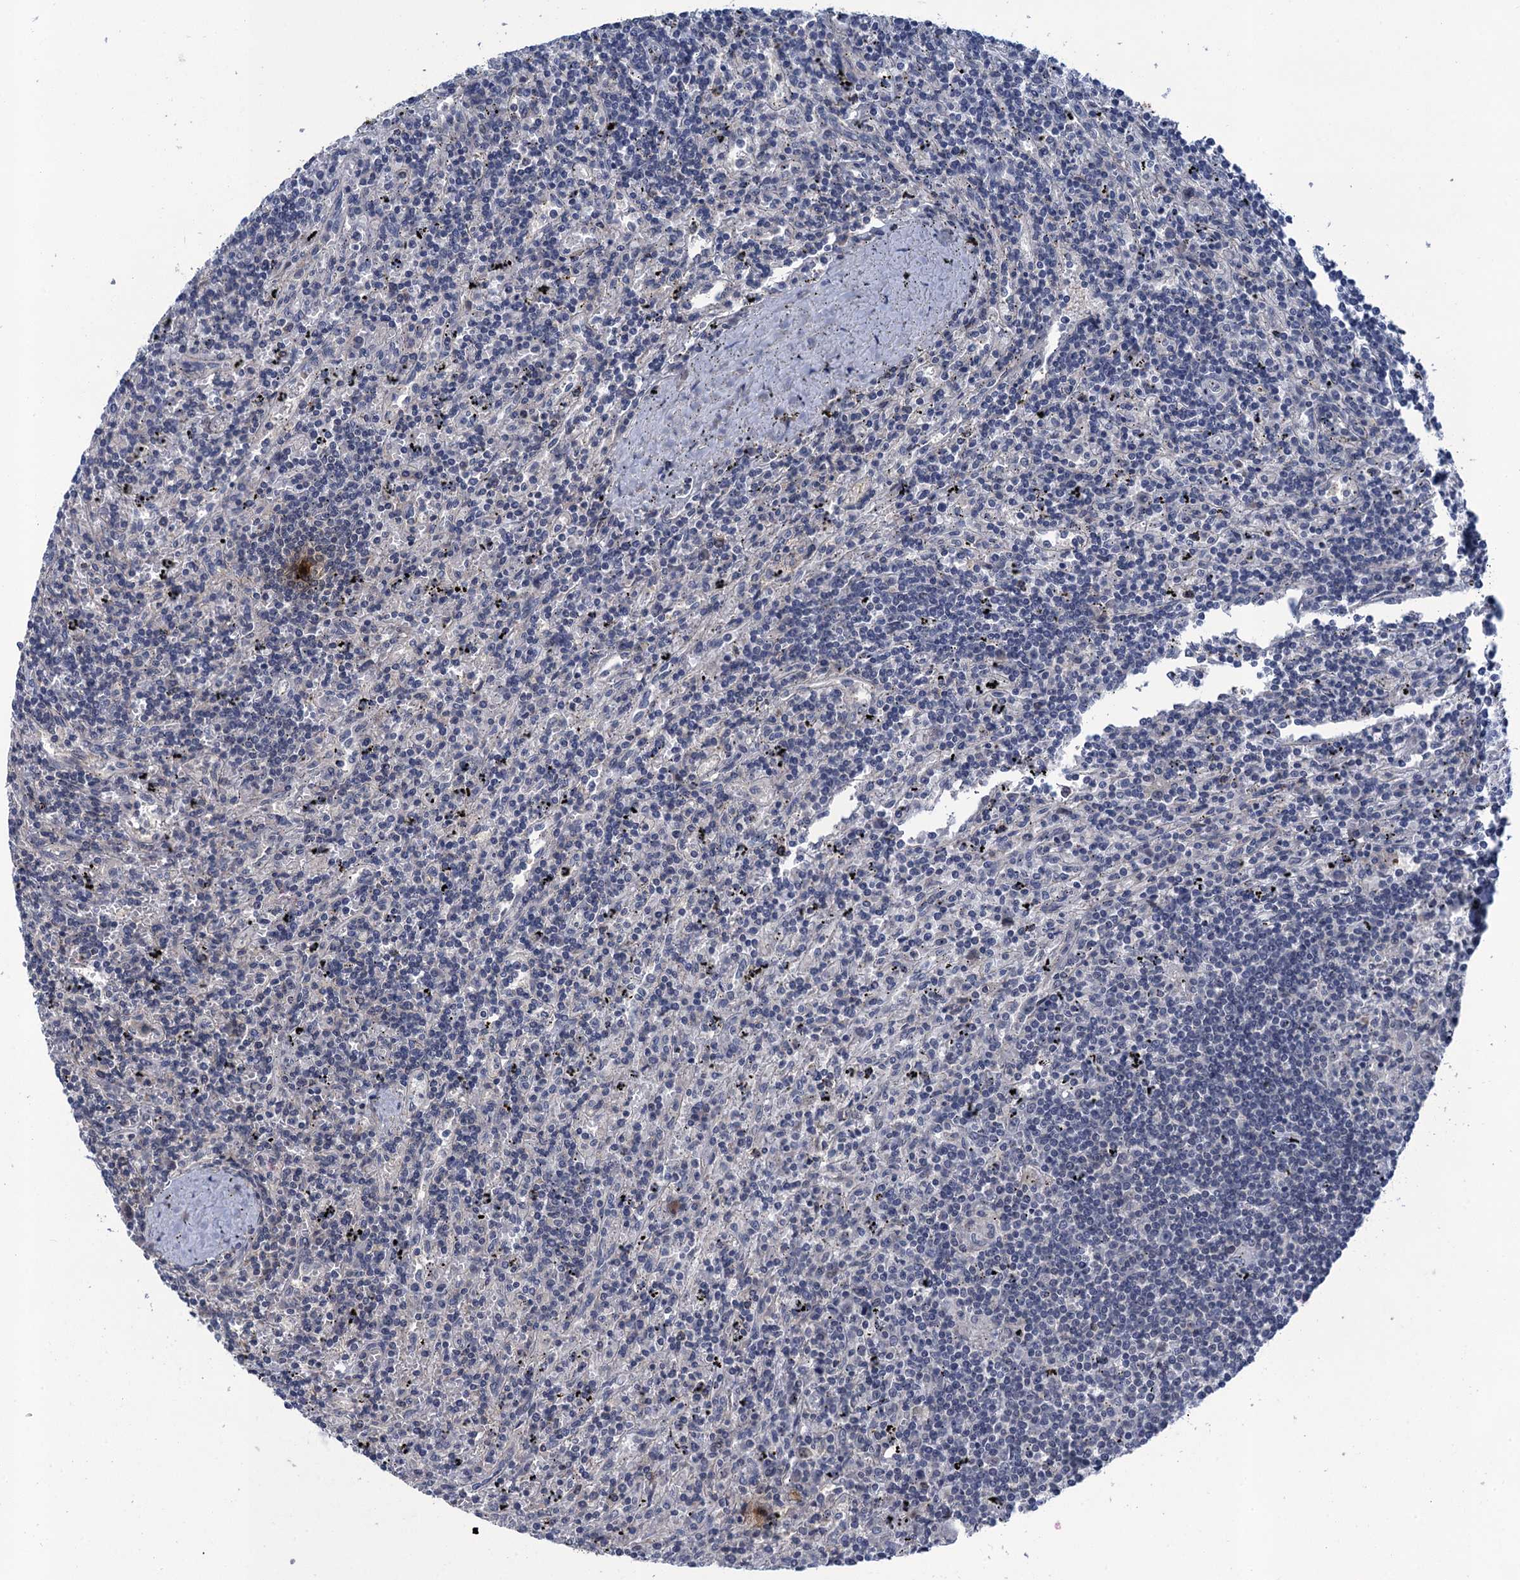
{"staining": {"intensity": "negative", "quantity": "none", "location": "none"}, "tissue": "lymphoma", "cell_type": "Tumor cells", "image_type": "cancer", "snomed": [{"axis": "morphology", "description": "Malignant lymphoma, non-Hodgkin's type, Low grade"}, {"axis": "topography", "description": "Spleen"}], "caption": "High magnification brightfield microscopy of lymphoma stained with DAB (brown) and counterstained with hematoxylin (blue): tumor cells show no significant positivity. Nuclei are stained in blue.", "gene": "MRFAP1", "patient": {"sex": "male", "age": 76}}